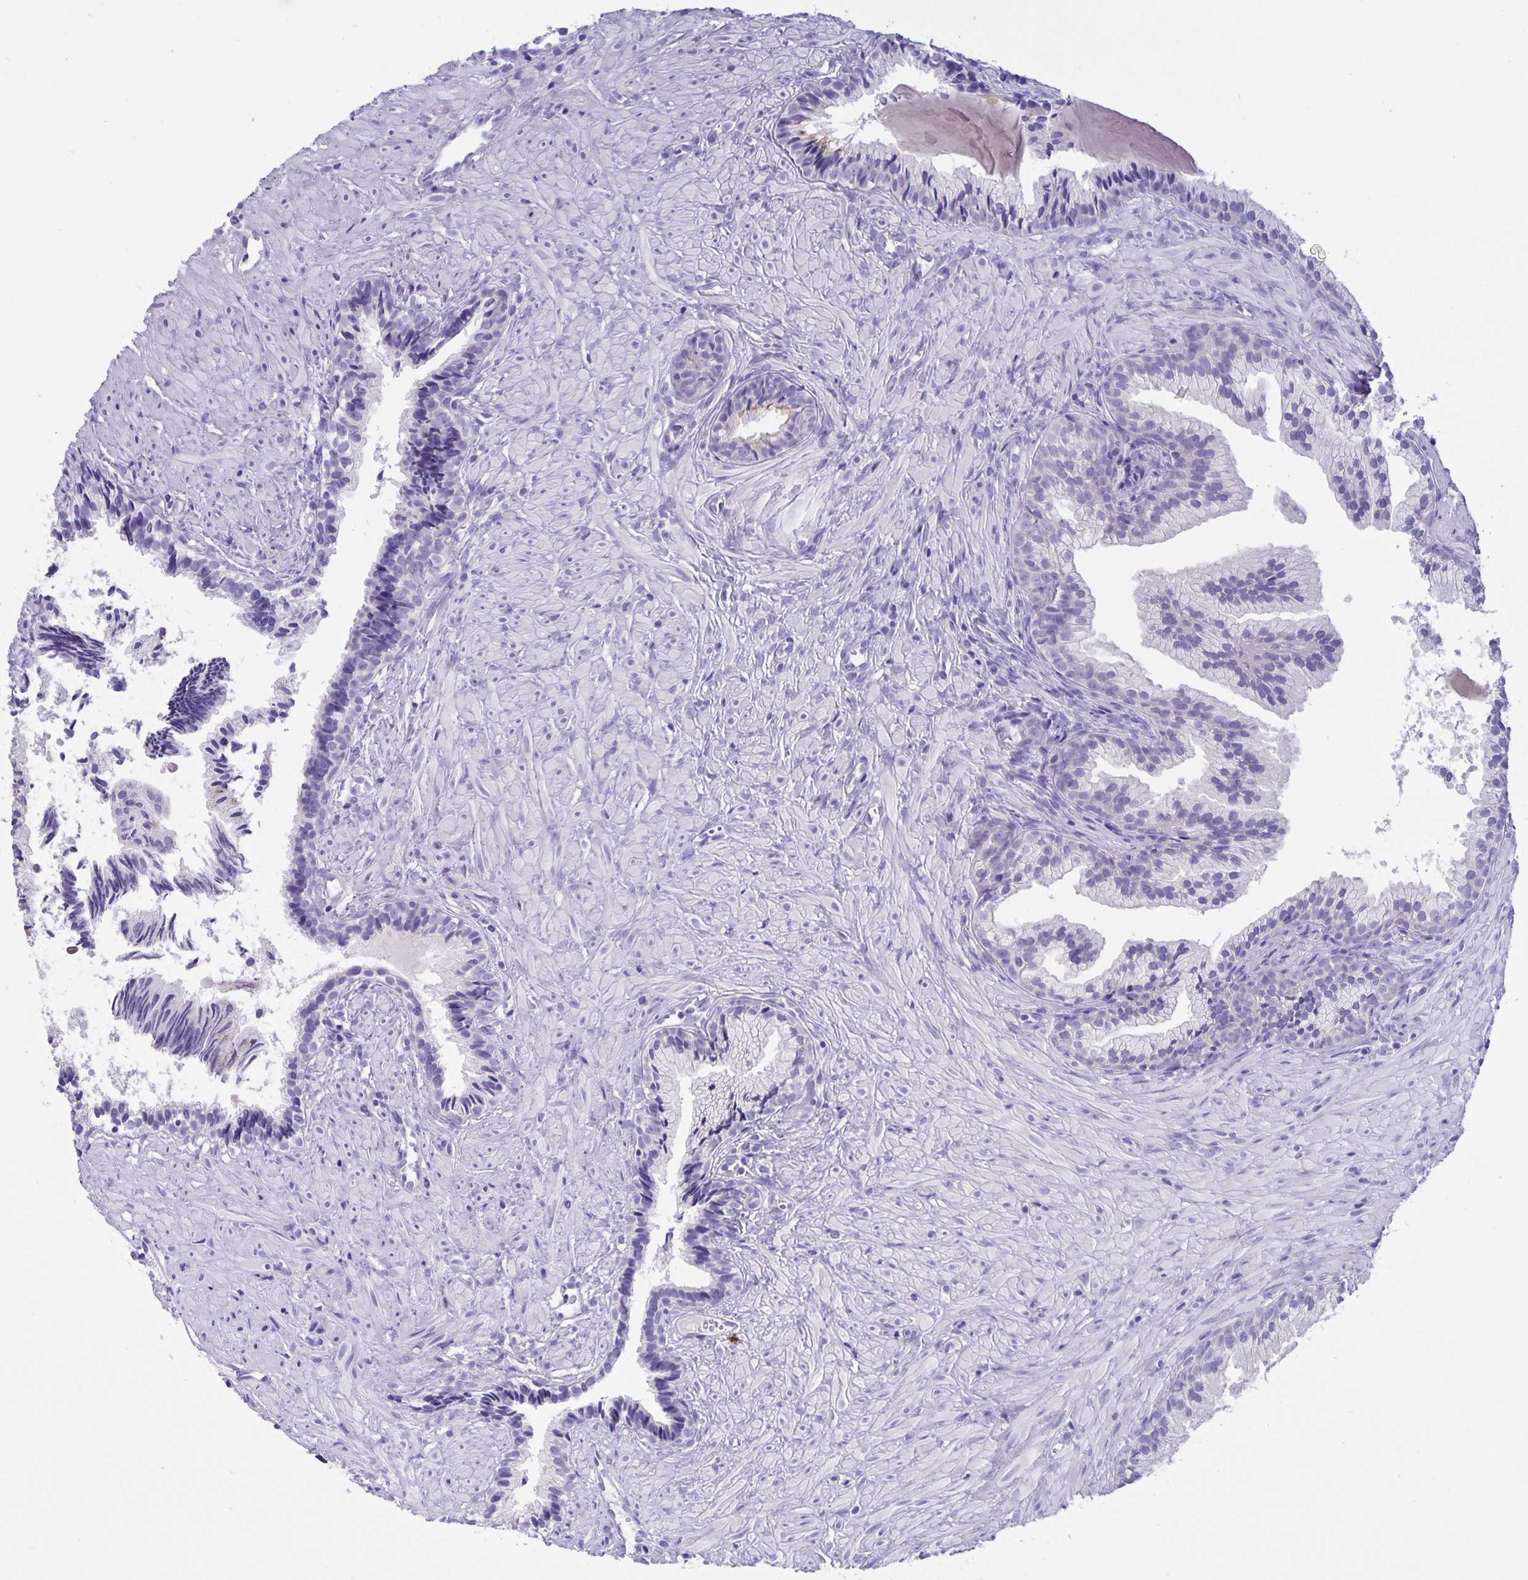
{"staining": {"intensity": "negative", "quantity": "none", "location": "none"}, "tissue": "prostate cancer", "cell_type": "Tumor cells", "image_type": "cancer", "snomed": [{"axis": "morphology", "description": "Adenocarcinoma, High grade"}, {"axis": "topography", "description": "Prostate"}], "caption": "The image displays no significant expression in tumor cells of prostate cancer (adenocarcinoma (high-grade)).", "gene": "ERMN", "patient": {"sex": "male", "age": 81}}